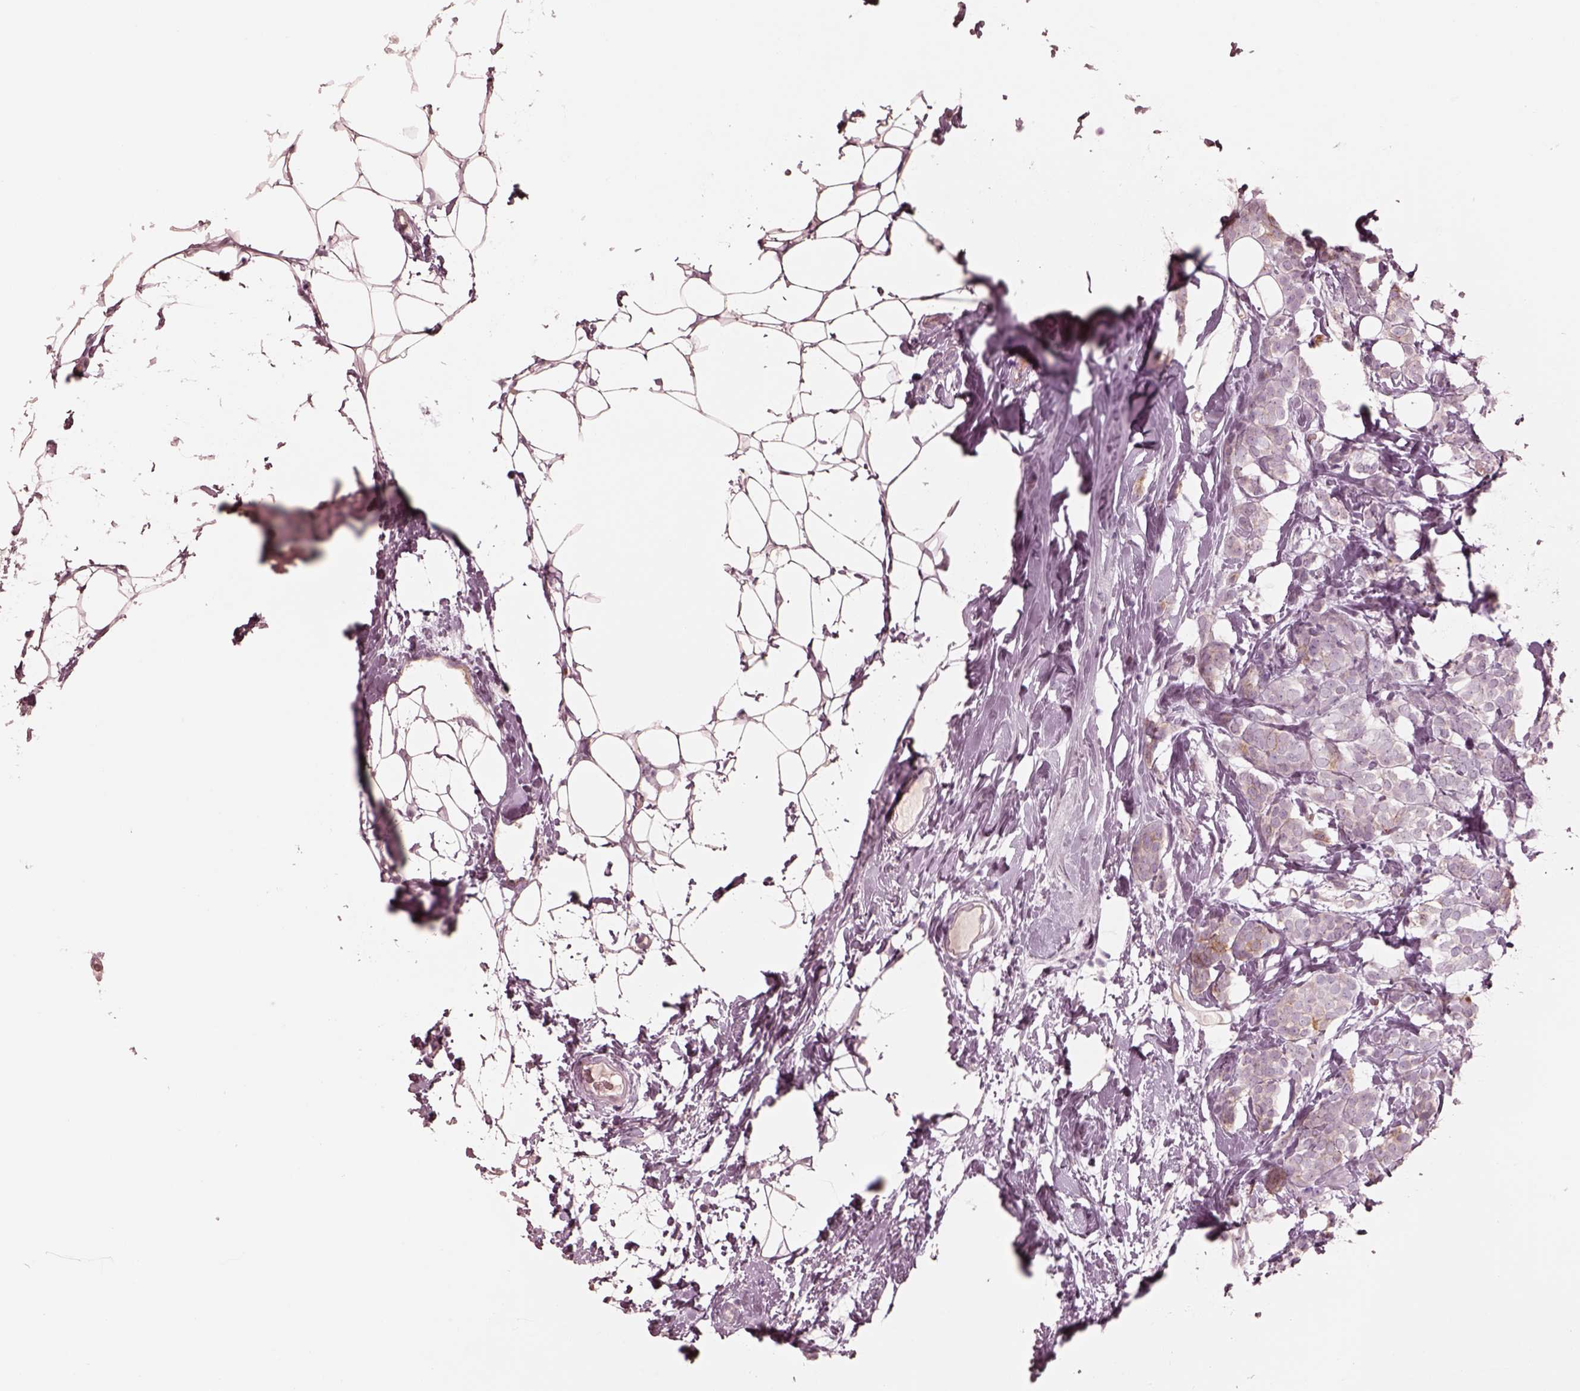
{"staining": {"intensity": "weak", "quantity": "<25%", "location": "cytoplasmic/membranous"}, "tissue": "breast cancer", "cell_type": "Tumor cells", "image_type": "cancer", "snomed": [{"axis": "morphology", "description": "Lobular carcinoma"}, {"axis": "topography", "description": "Breast"}], "caption": "There is no significant positivity in tumor cells of breast cancer. Nuclei are stained in blue.", "gene": "GPRIN1", "patient": {"sex": "female", "age": 49}}